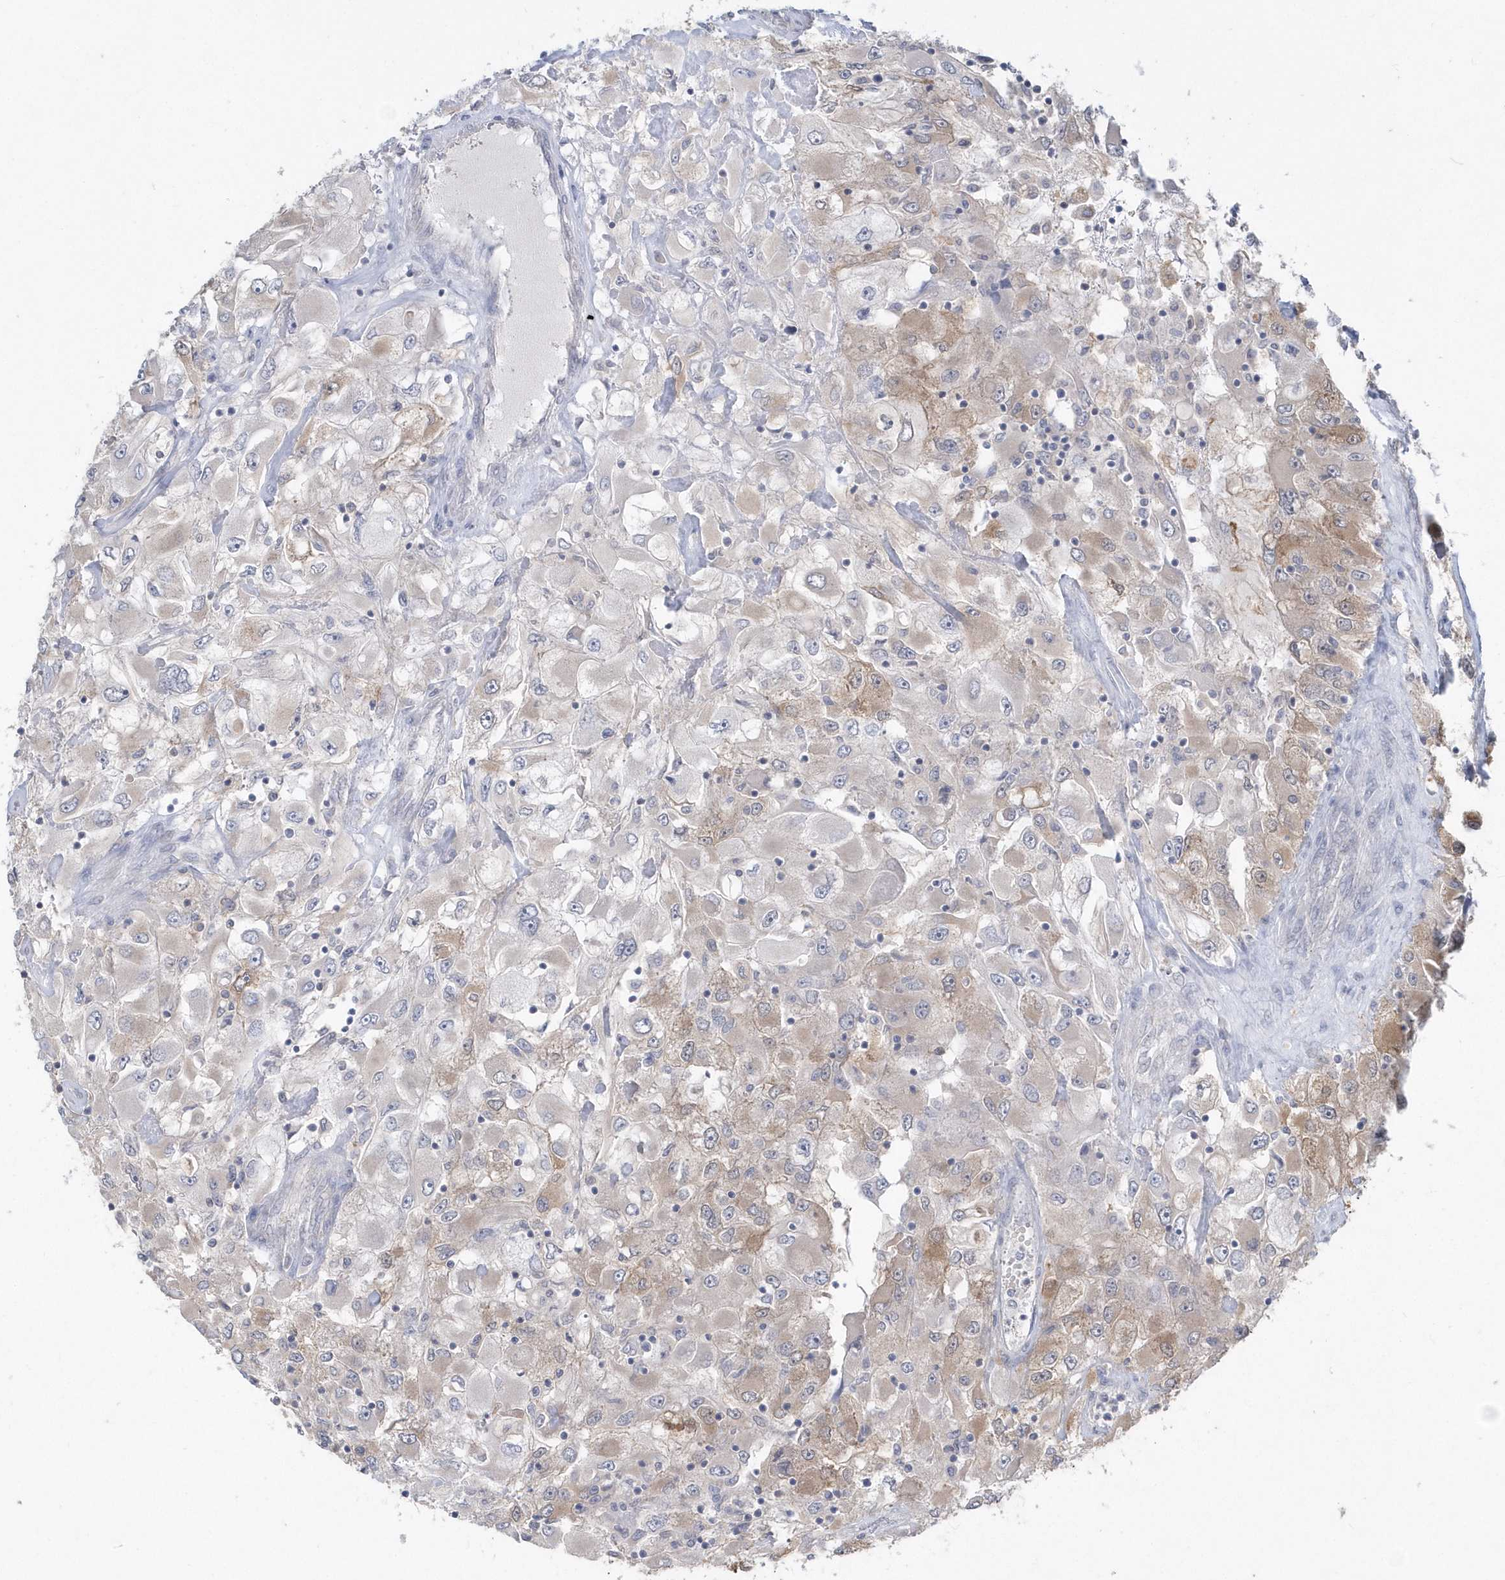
{"staining": {"intensity": "weak", "quantity": "<25%", "location": "cytoplasmic/membranous"}, "tissue": "renal cancer", "cell_type": "Tumor cells", "image_type": "cancer", "snomed": [{"axis": "morphology", "description": "Adenocarcinoma, NOS"}, {"axis": "topography", "description": "Kidney"}], "caption": "This histopathology image is of renal cancer stained with IHC to label a protein in brown with the nuclei are counter-stained blue. There is no expression in tumor cells.", "gene": "AKR7A2", "patient": {"sex": "female", "age": 52}}